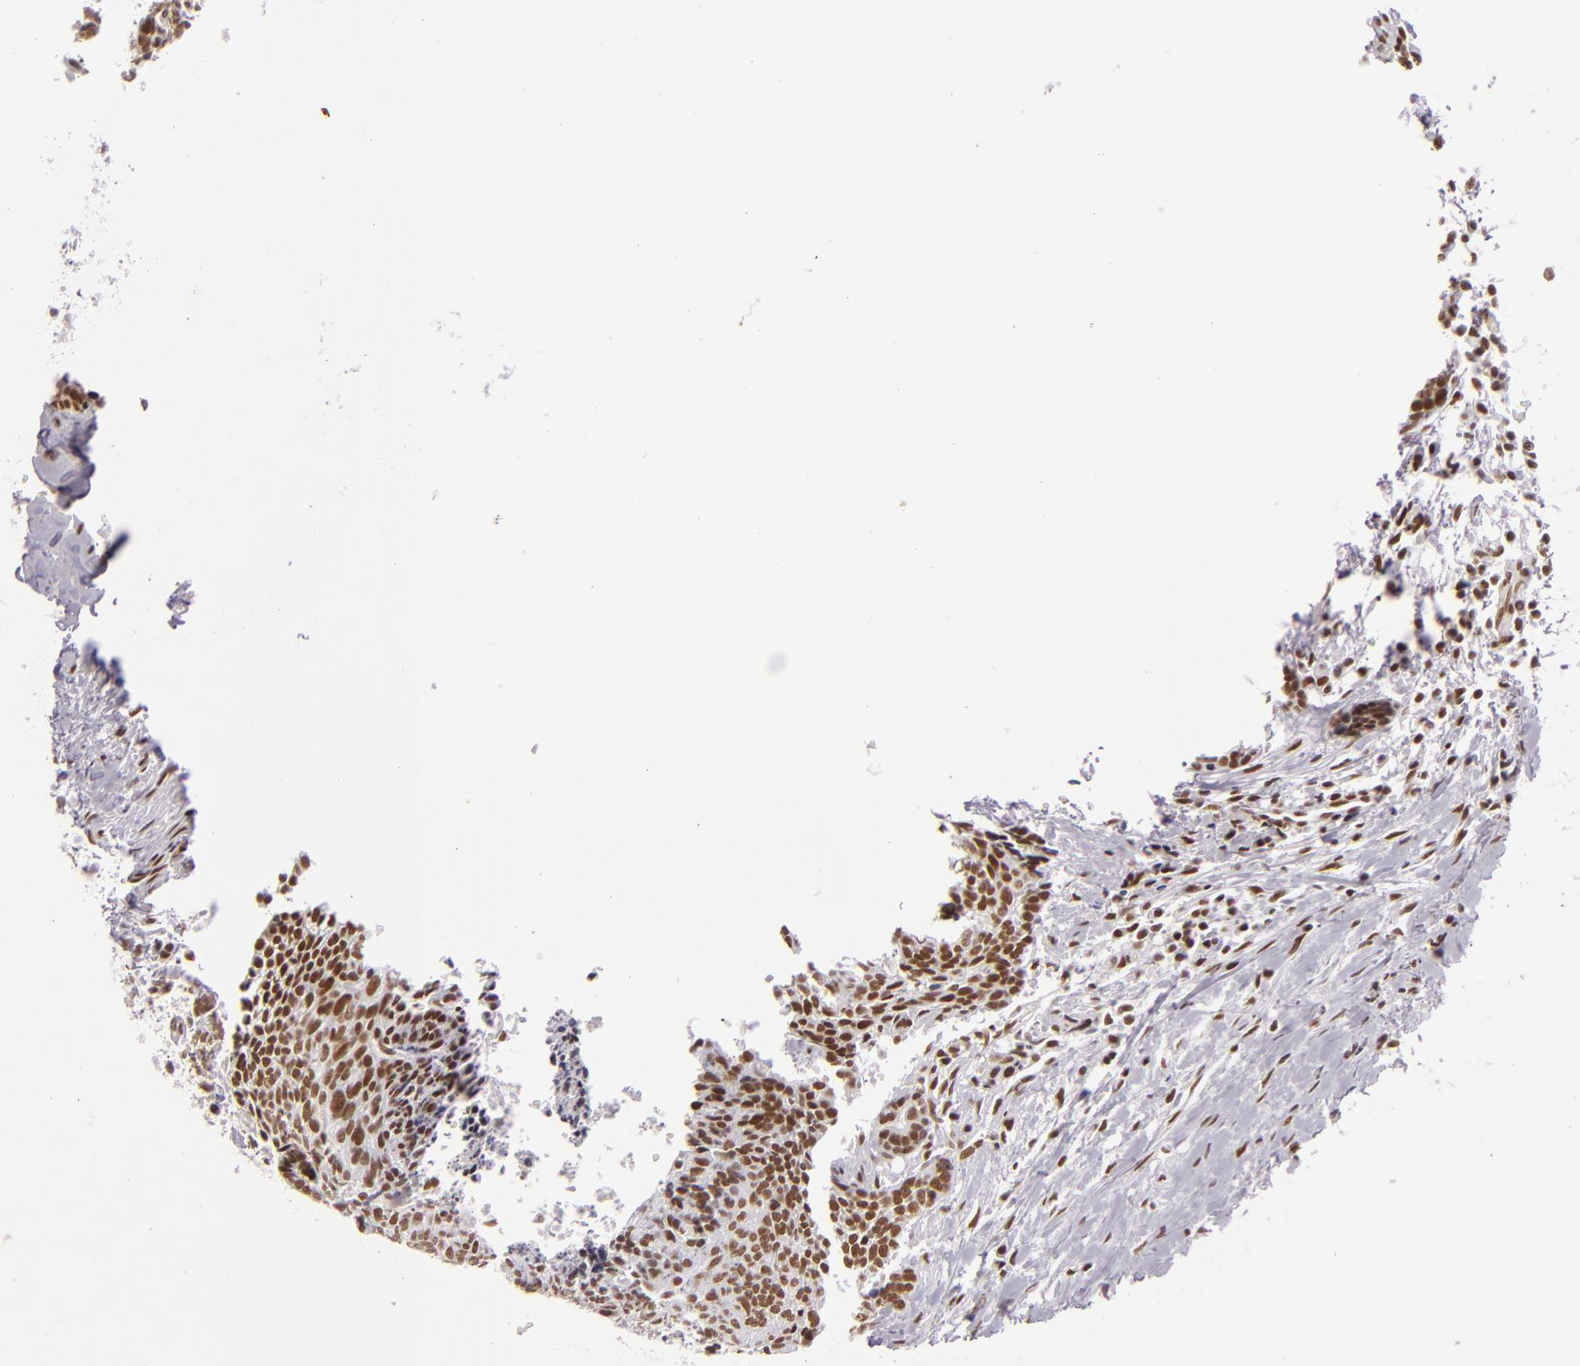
{"staining": {"intensity": "moderate", "quantity": ">75%", "location": "nuclear"}, "tissue": "head and neck cancer", "cell_type": "Tumor cells", "image_type": "cancer", "snomed": [{"axis": "morphology", "description": "Squamous cell carcinoma, NOS"}, {"axis": "topography", "description": "Salivary gland"}, {"axis": "topography", "description": "Head-Neck"}], "caption": "DAB (3,3'-diaminobenzidine) immunohistochemical staining of head and neck squamous cell carcinoma shows moderate nuclear protein staining in approximately >75% of tumor cells.", "gene": "BRD8", "patient": {"sex": "male", "age": 70}}